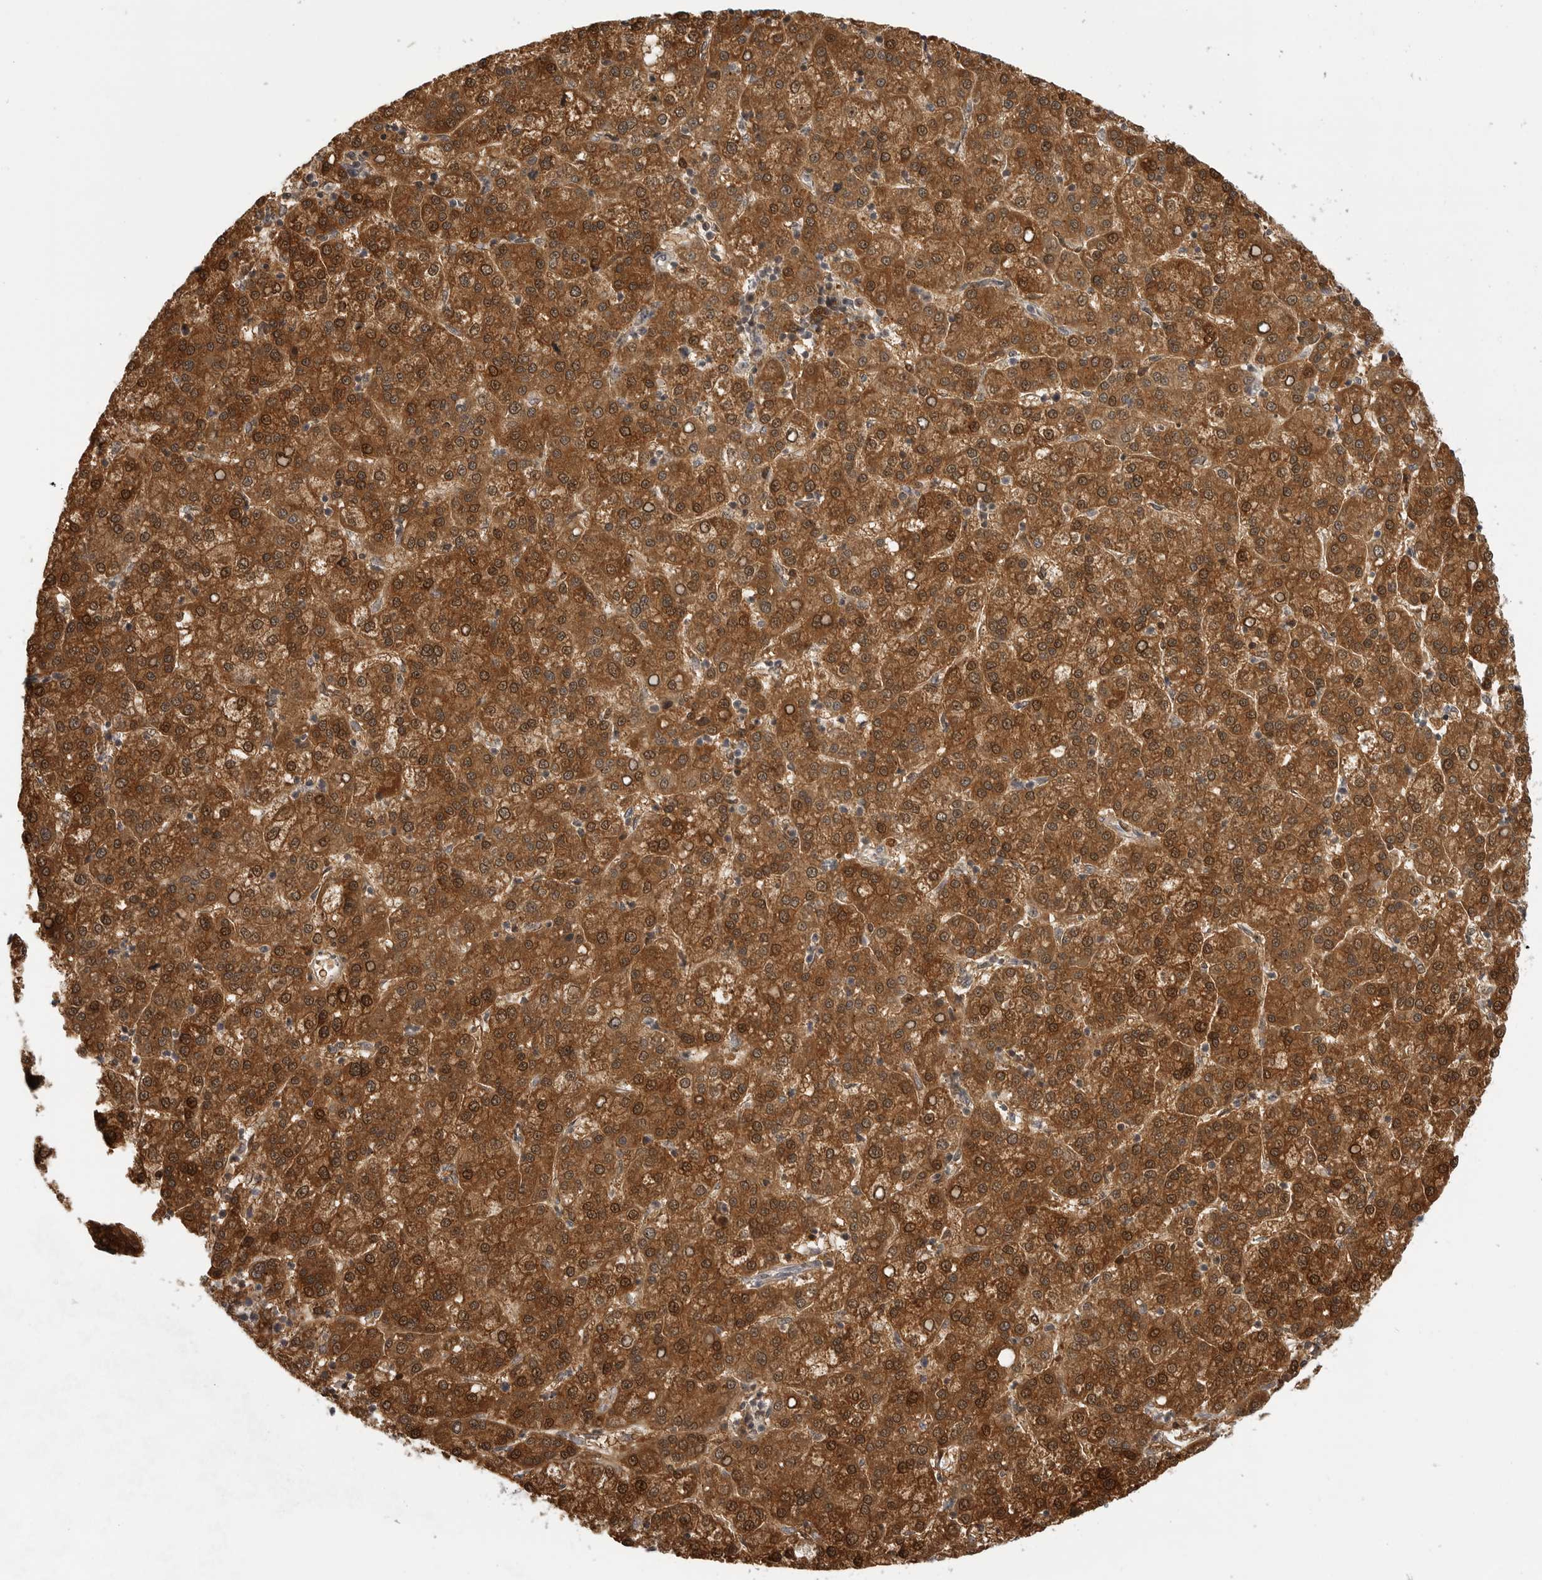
{"staining": {"intensity": "strong", "quantity": ">75%", "location": "cytoplasmic/membranous,nuclear"}, "tissue": "liver cancer", "cell_type": "Tumor cells", "image_type": "cancer", "snomed": [{"axis": "morphology", "description": "Carcinoma, Hepatocellular, NOS"}, {"axis": "topography", "description": "Liver"}], "caption": "Immunohistochemical staining of liver hepatocellular carcinoma exhibits high levels of strong cytoplasmic/membranous and nuclear positivity in approximately >75% of tumor cells.", "gene": "CTIF", "patient": {"sex": "female", "age": 58}}